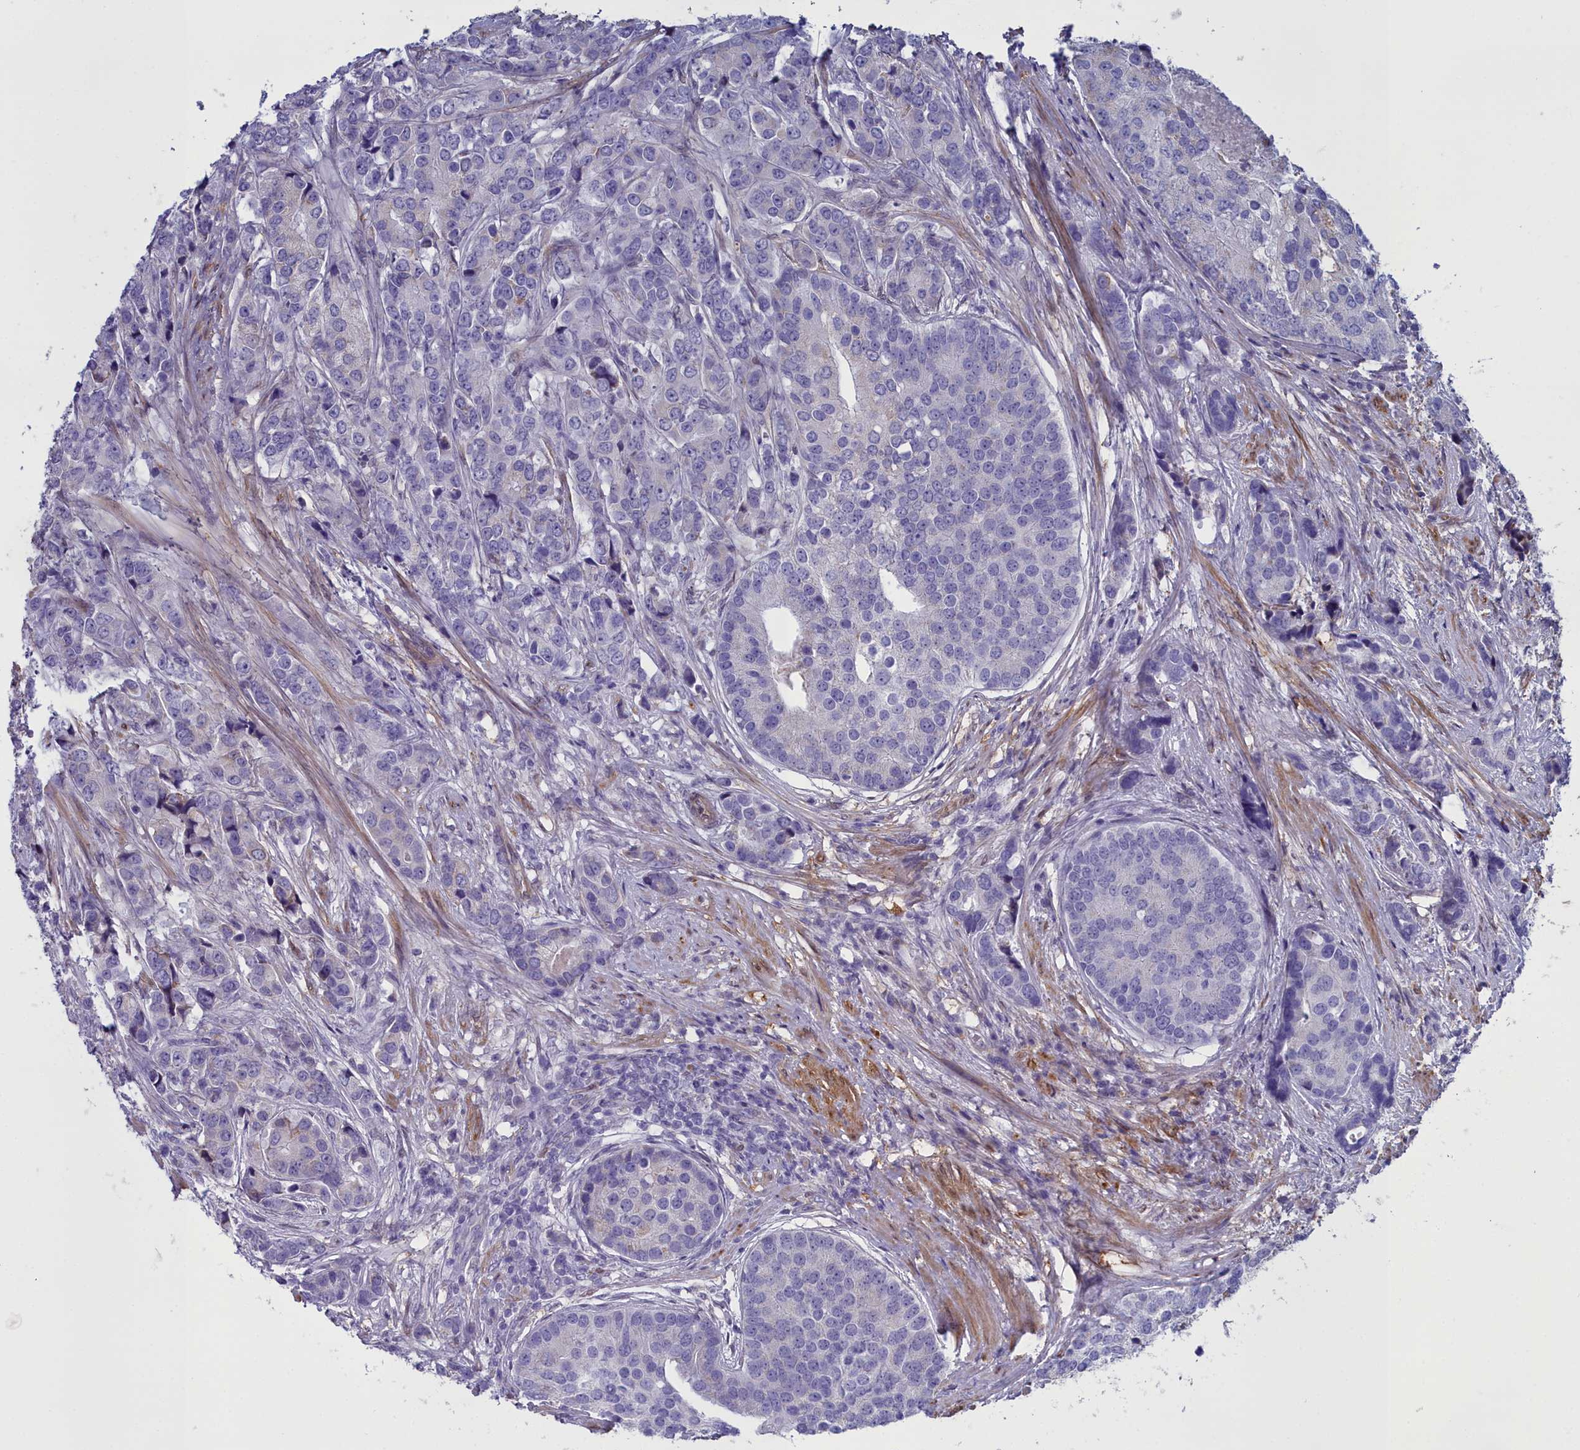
{"staining": {"intensity": "negative", "quantity": "none", "location": "none"}, "tissue": "prostate cancer", "cell_type": "Tumor cells", "image_type": "cancer", "snomed": [{"axis": "morphology", "description": "Adenocarcinoma, High grade"}, {"axis": "topography", "description": "Prostate"}], "caption": "IHC photomicrograph of neoplastic tissue: human prostate cancer (high-grade adenocarcinoma) stained with DAB (3,3'-diaminobenzidine) exhibits no significant protein staining in tumor cells.", "gene": "PPP1R14A", "patient": {"sex": "male", "age": 62}}